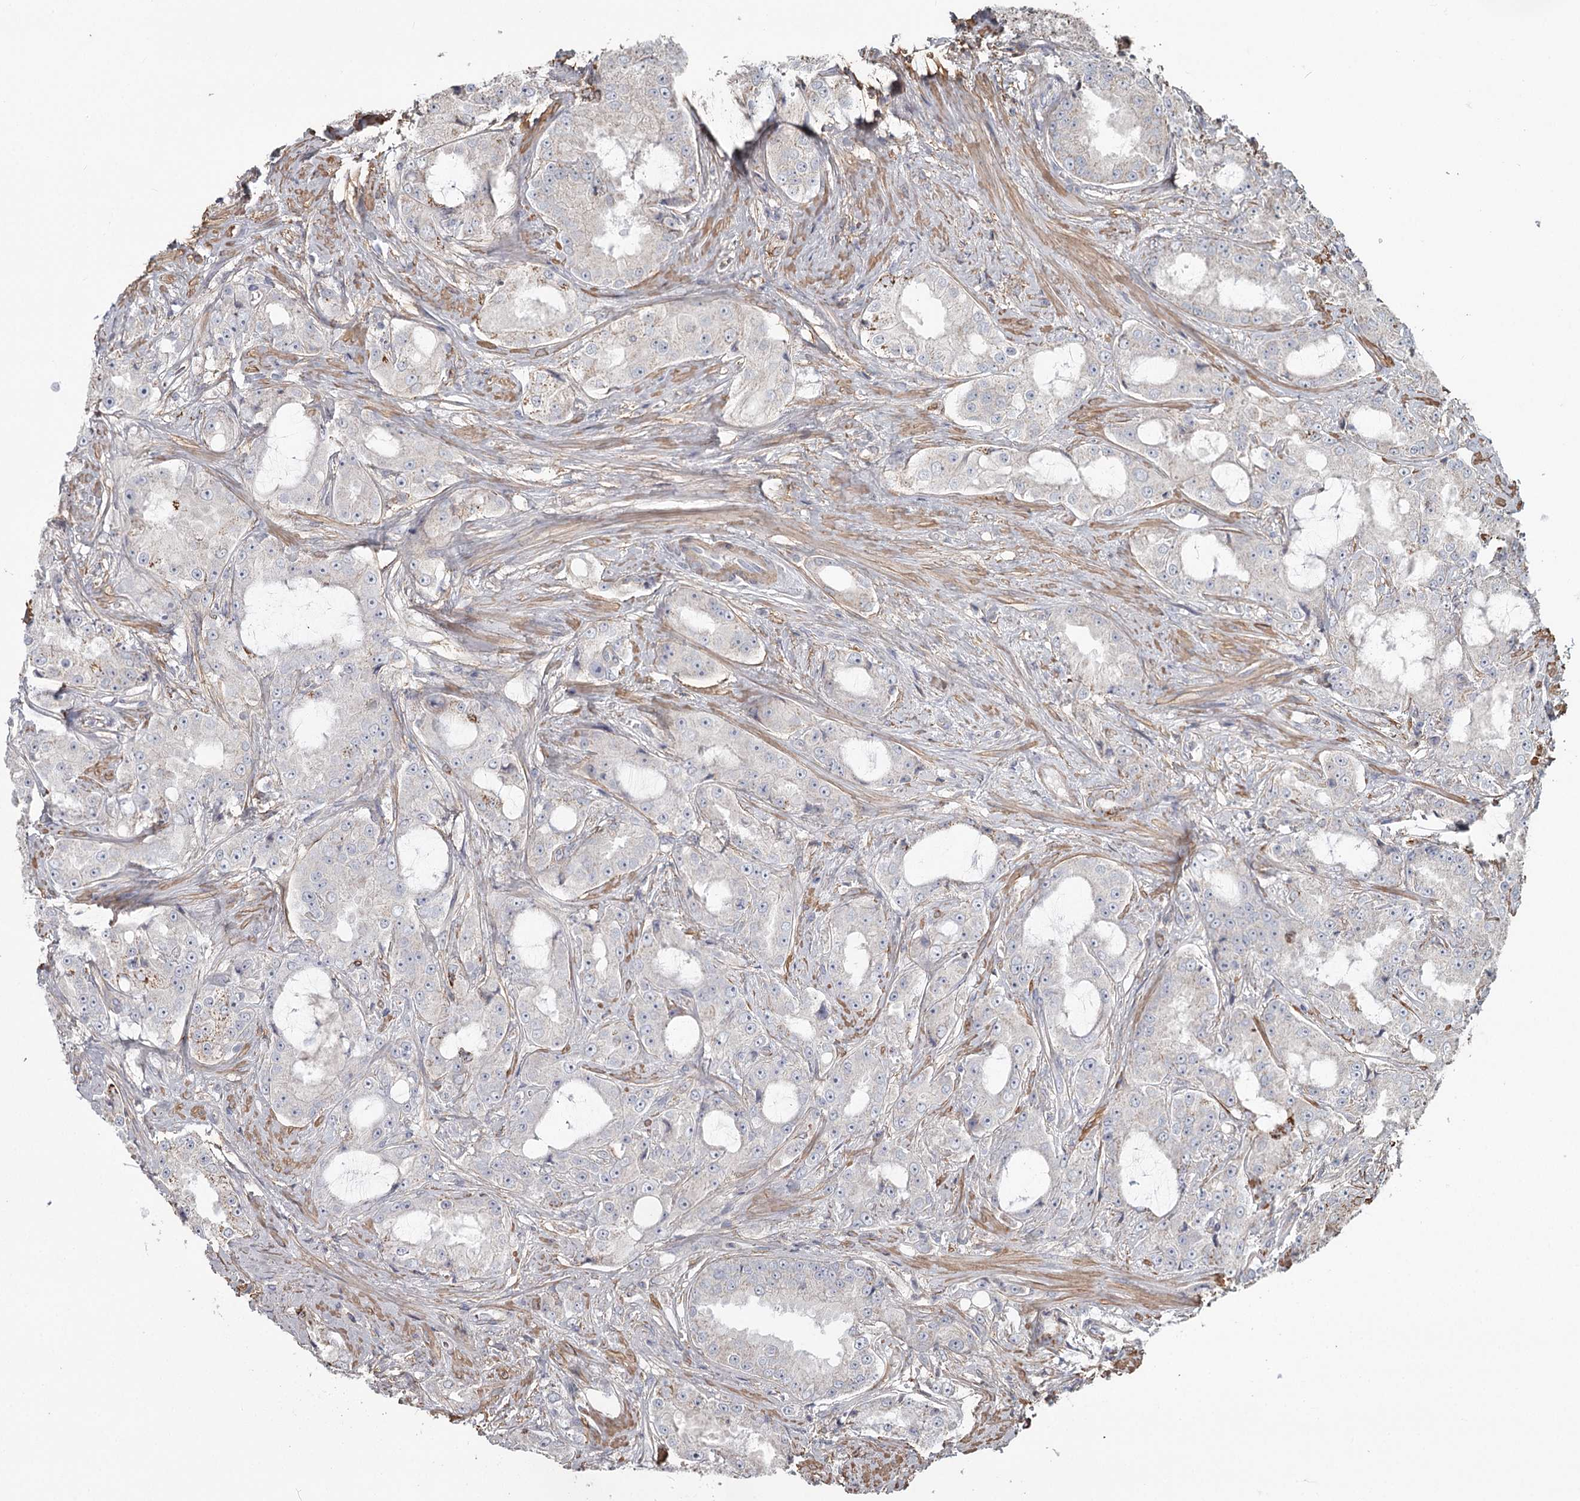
{"staining": {"intensity": "negative", "quantity": "none", "location": "none"}, "tissue": "prostate cancer", "cell_type": "Tumor cells", "image_type": "cancer", "snomed": [{"axis": "morphology", "description": "Adenocarcinoma, High grade"}, {"axis": "topography", "description": "Prostate"}], "caption": "Immunohistochemistry (IHC) of prostate high-grade adenocarcinoma displays no expression in tumor cells.", "gene": "DHRS9", "patient": {"sex": "male", "age": 73}}